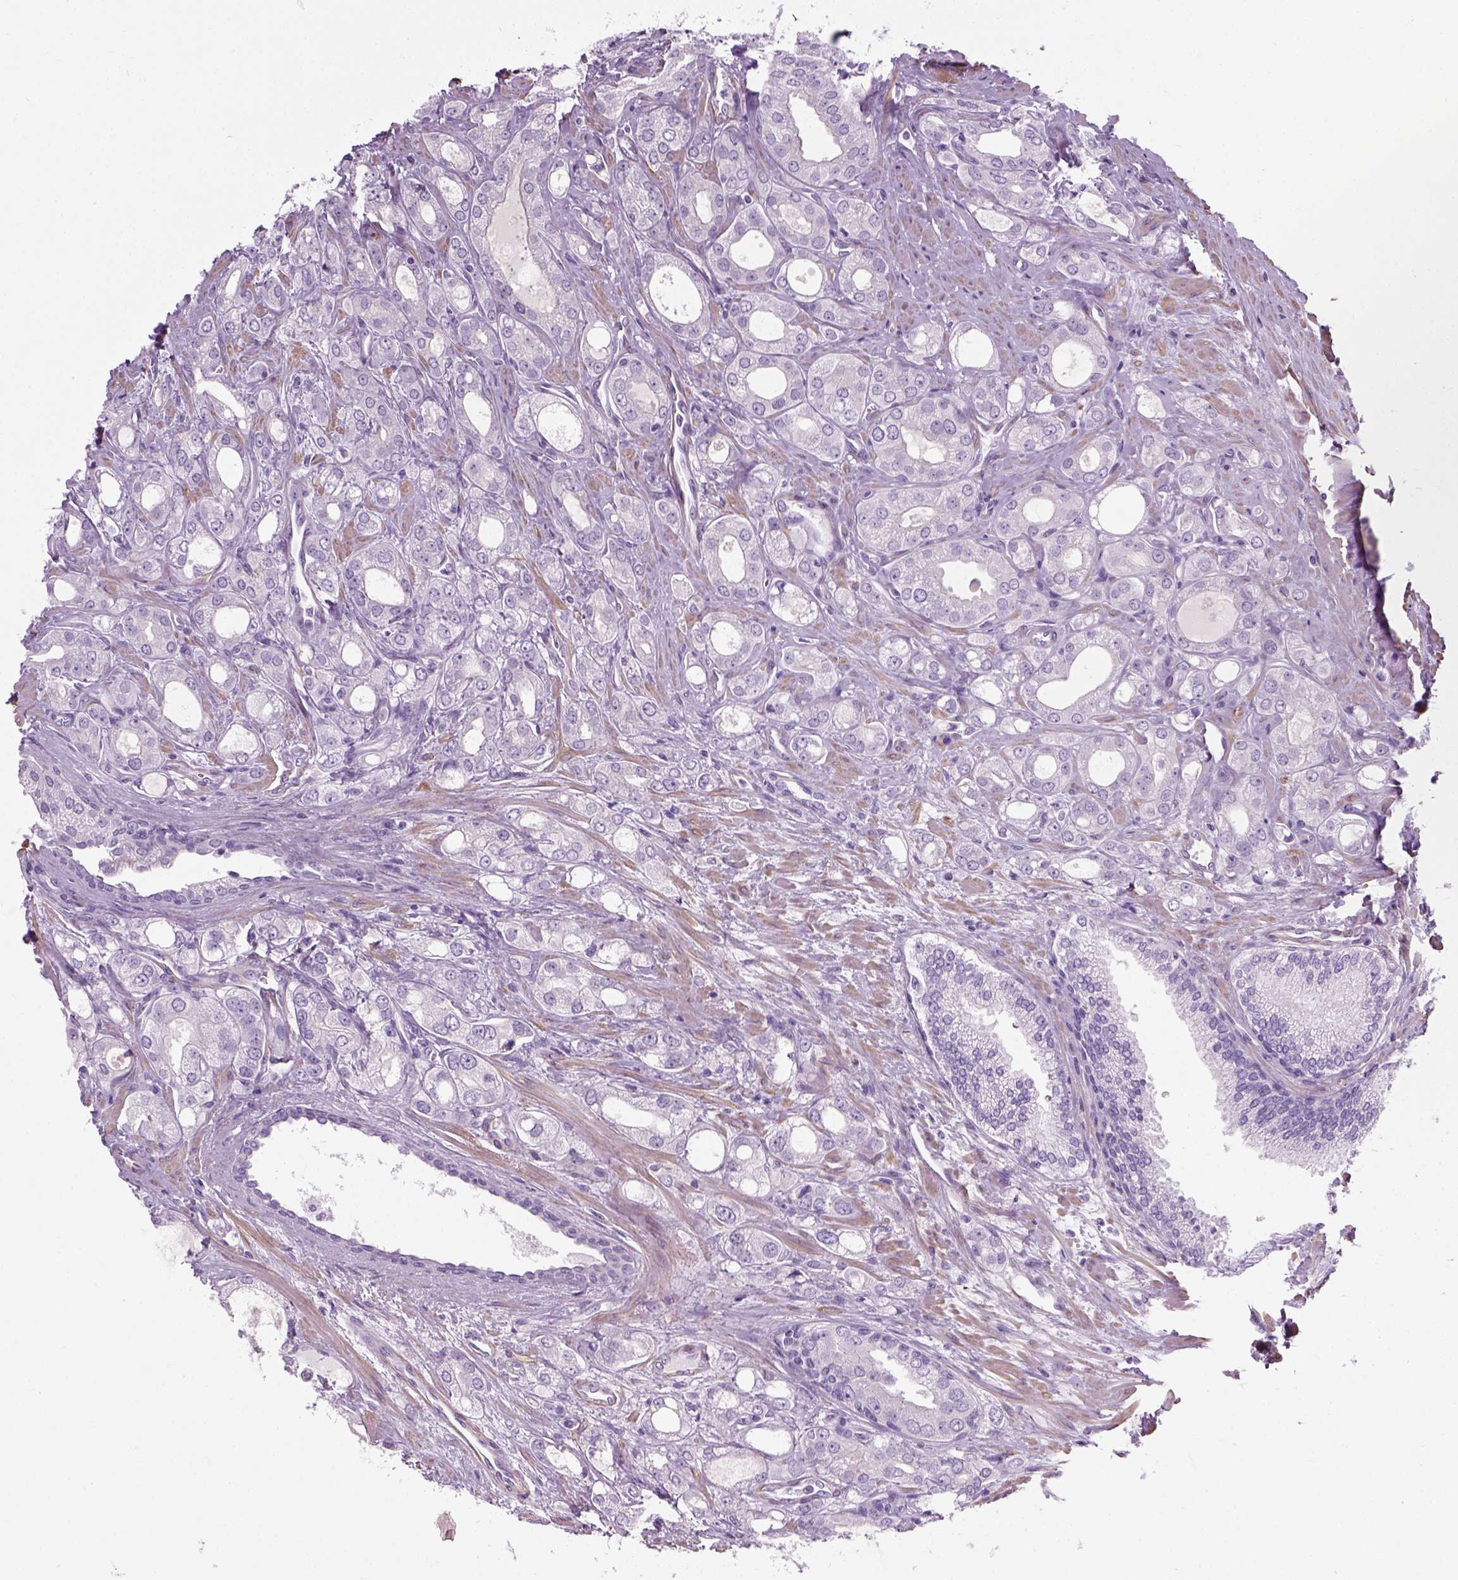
{"staining": {"intensity": "negative", "quantity": "none", "location": "none"}, "tissue": "prostate cancer", "cell_type": "Tumor cells", "image_type": "cancer", "snomed": [{"axis": "morphology", "description": "Adenocarcinoma, NOS"}, {"axis": "morphology", "description": "Adenocarcinoma, High grade"}, {"axis": "topography", "description": "Prostate"}], "caption": "This is a micrograph of IHC staining of prostate cancer, which shows no staining in tumor cells.", "gene": "FAM161A", "patient": {"sex": "male", "age": 70}}